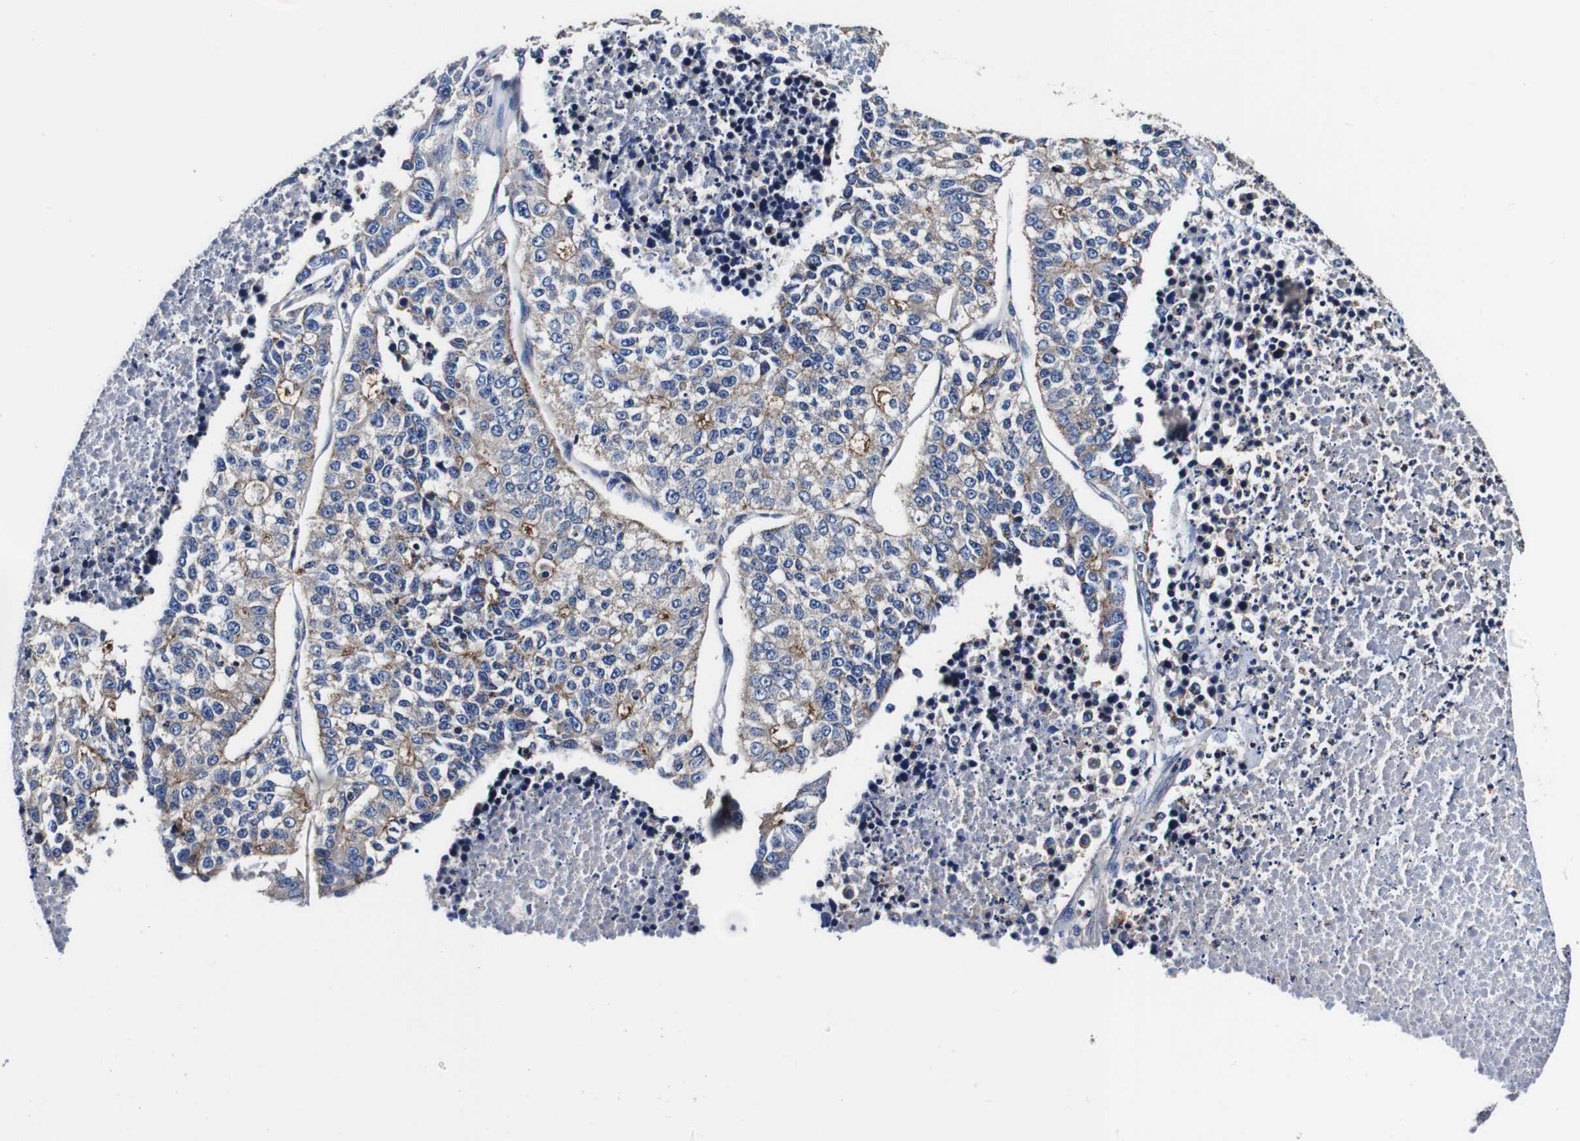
{"staining": {"intensity": "weak", "quantity": "25%-75%", "location": "cytoplasmic/membranous"}, "tissue": "lung cancer", "cell_type": "Tumor cells", "image_type": "cancer", "snomed": [{"axis": "morphology", "description": "Adenocarcinoma, NOS"}, {"axis": "topography", "description": "Lung"}], "caption": "Protein staining shows weak cytoplasmic/membranous expression in approximately 25%-75% of tumor cells in adenocarcinoma (lung). The protein is shown in brown color, while the nuclei are stained blue.", "gene": "PDCD6IP", "patient": {"sex": "male", "age": 49}}